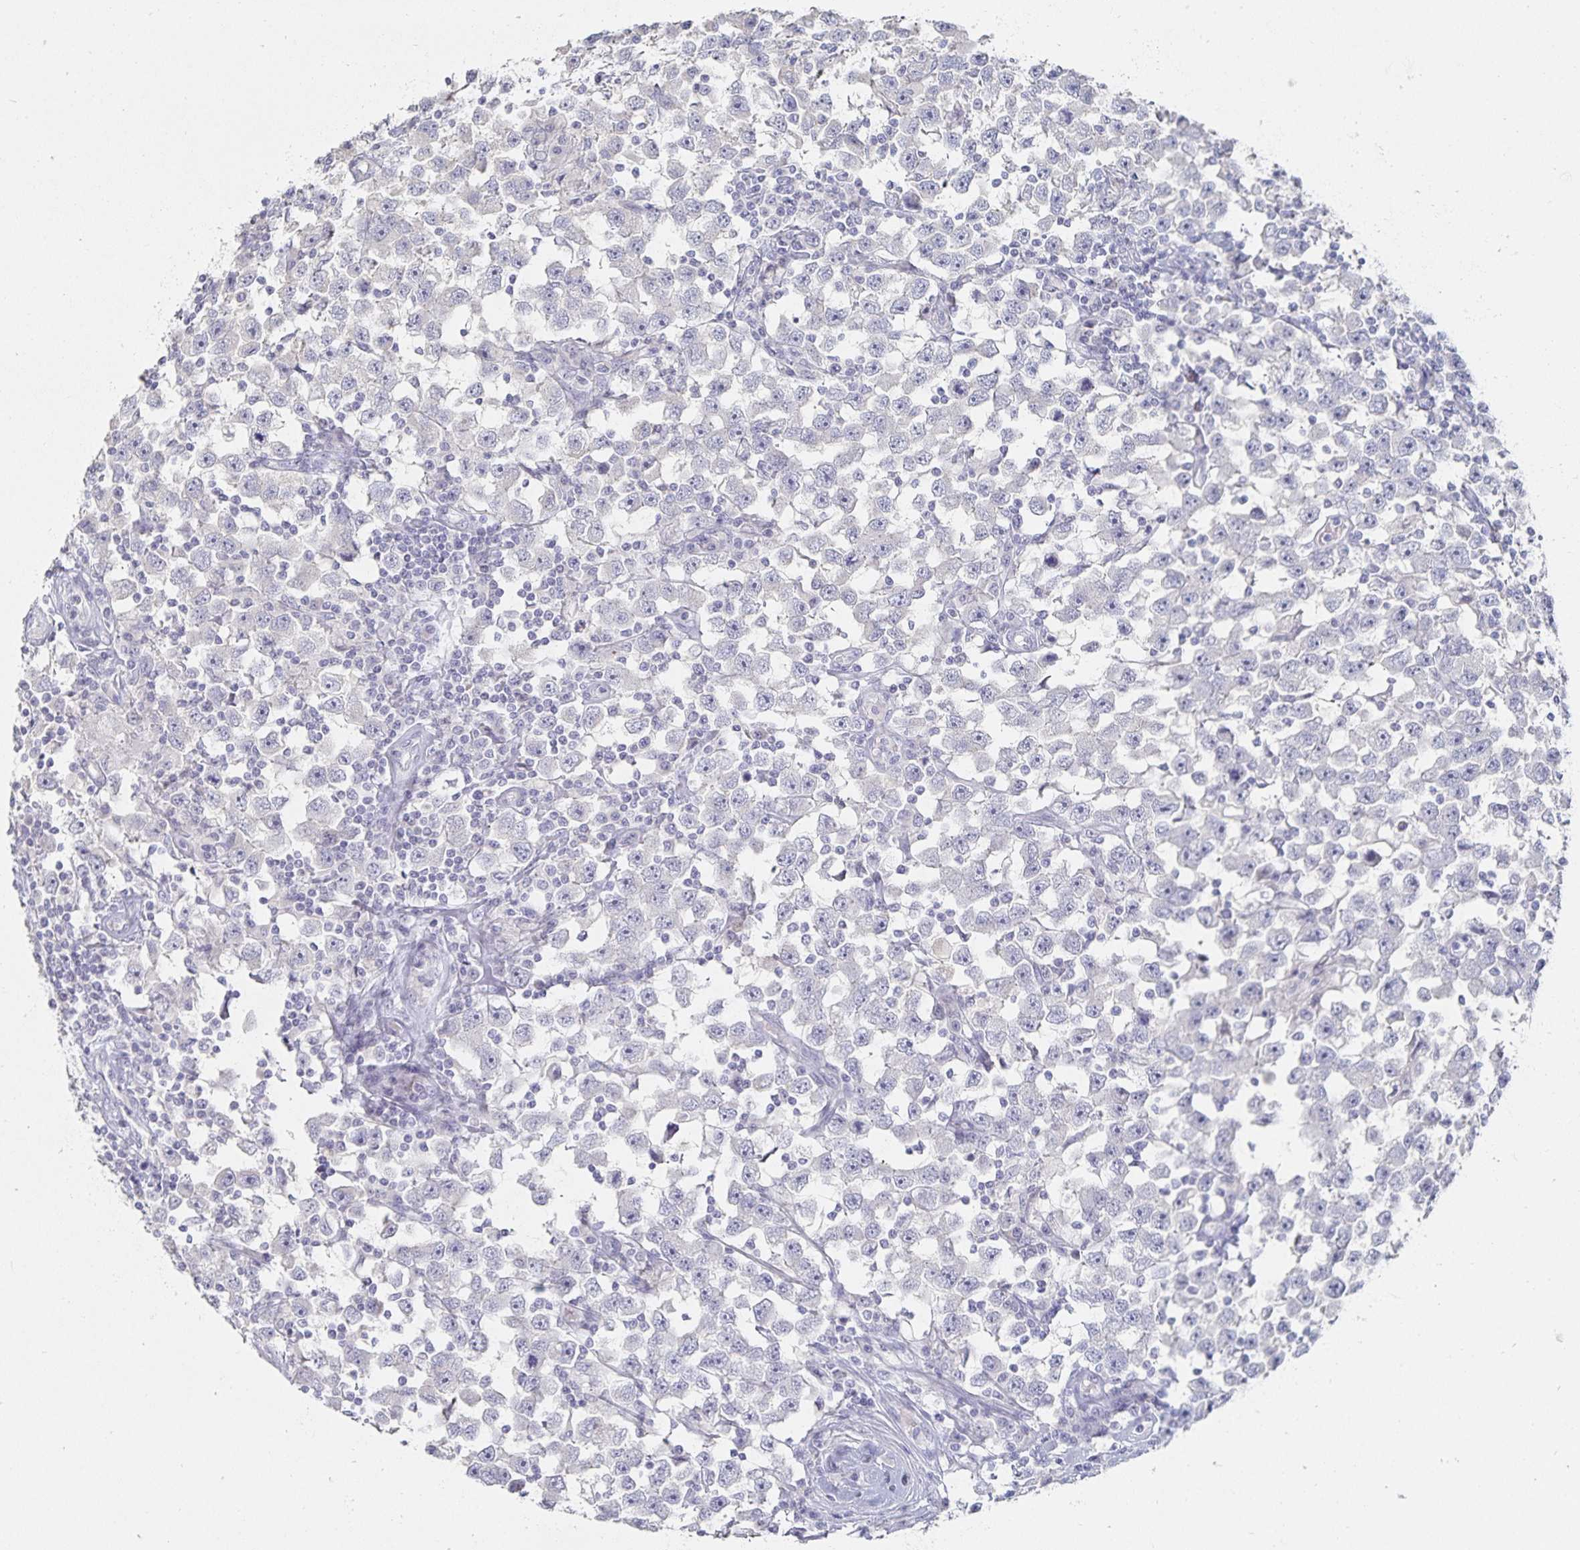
{"staining": {"intensity": "weak", "quantity": "<25%", "location": "cytoplasmic/membranous"}, "tissue": "testis cancer", "cell_type": "Tumor cells", "image_type": "cancer", "snomed": [{"axis": "morphology", "description": "Seminoma, NOS"}, {"axis": "topography", "description": "Testis"}], "caption": "High magnification brightfield microscopy of seminoma (testis) stained with DAB (3,3'-diaminobenzidine) (brown) and counterstained with hematoxylin (blue): tumor cells show no significant expression.", "gene": "SFTPA1", "patient": {"sex": "male", "age": 33}}